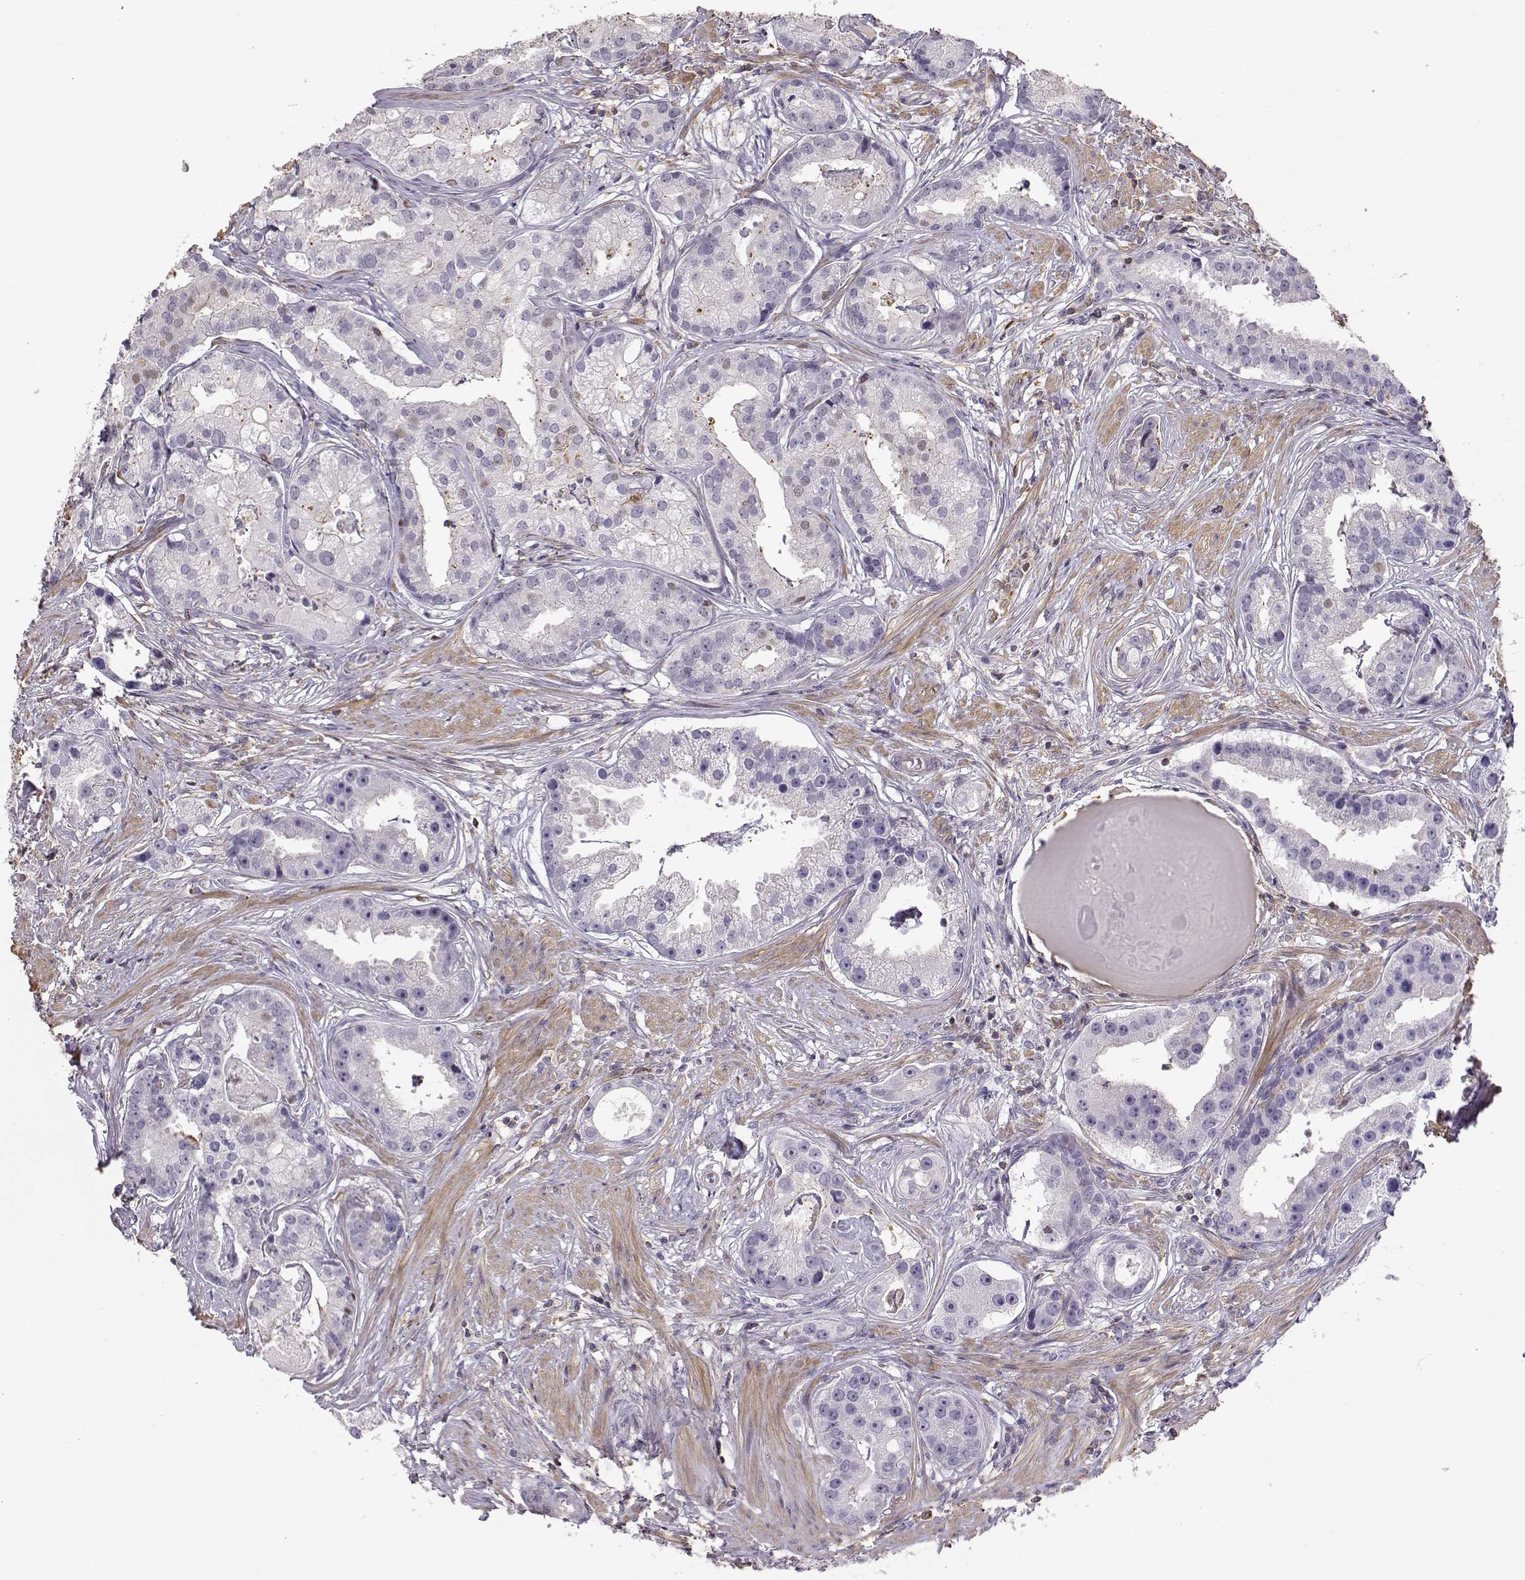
{"staining": {"intensity": "negative", "quantity": "none", "location": "none"}, "tissue": "prostate cancer", "cell_type": "Tumor cells", "image_type": "cancer", "snomed": [{"axis": "morphology", "description": "Adenocarcinoma, NOS"}, {"axis": "topography", "description": "Prostate and seminal vesicle, NOS"}, {"axis": "topography", "description": "Prostate"}], "caption": "The histopathology image reveals no staining of tumor cells in prostate cancer.", "gene": "DAPL1", "patient": {"sex": "male", "age": 44}}